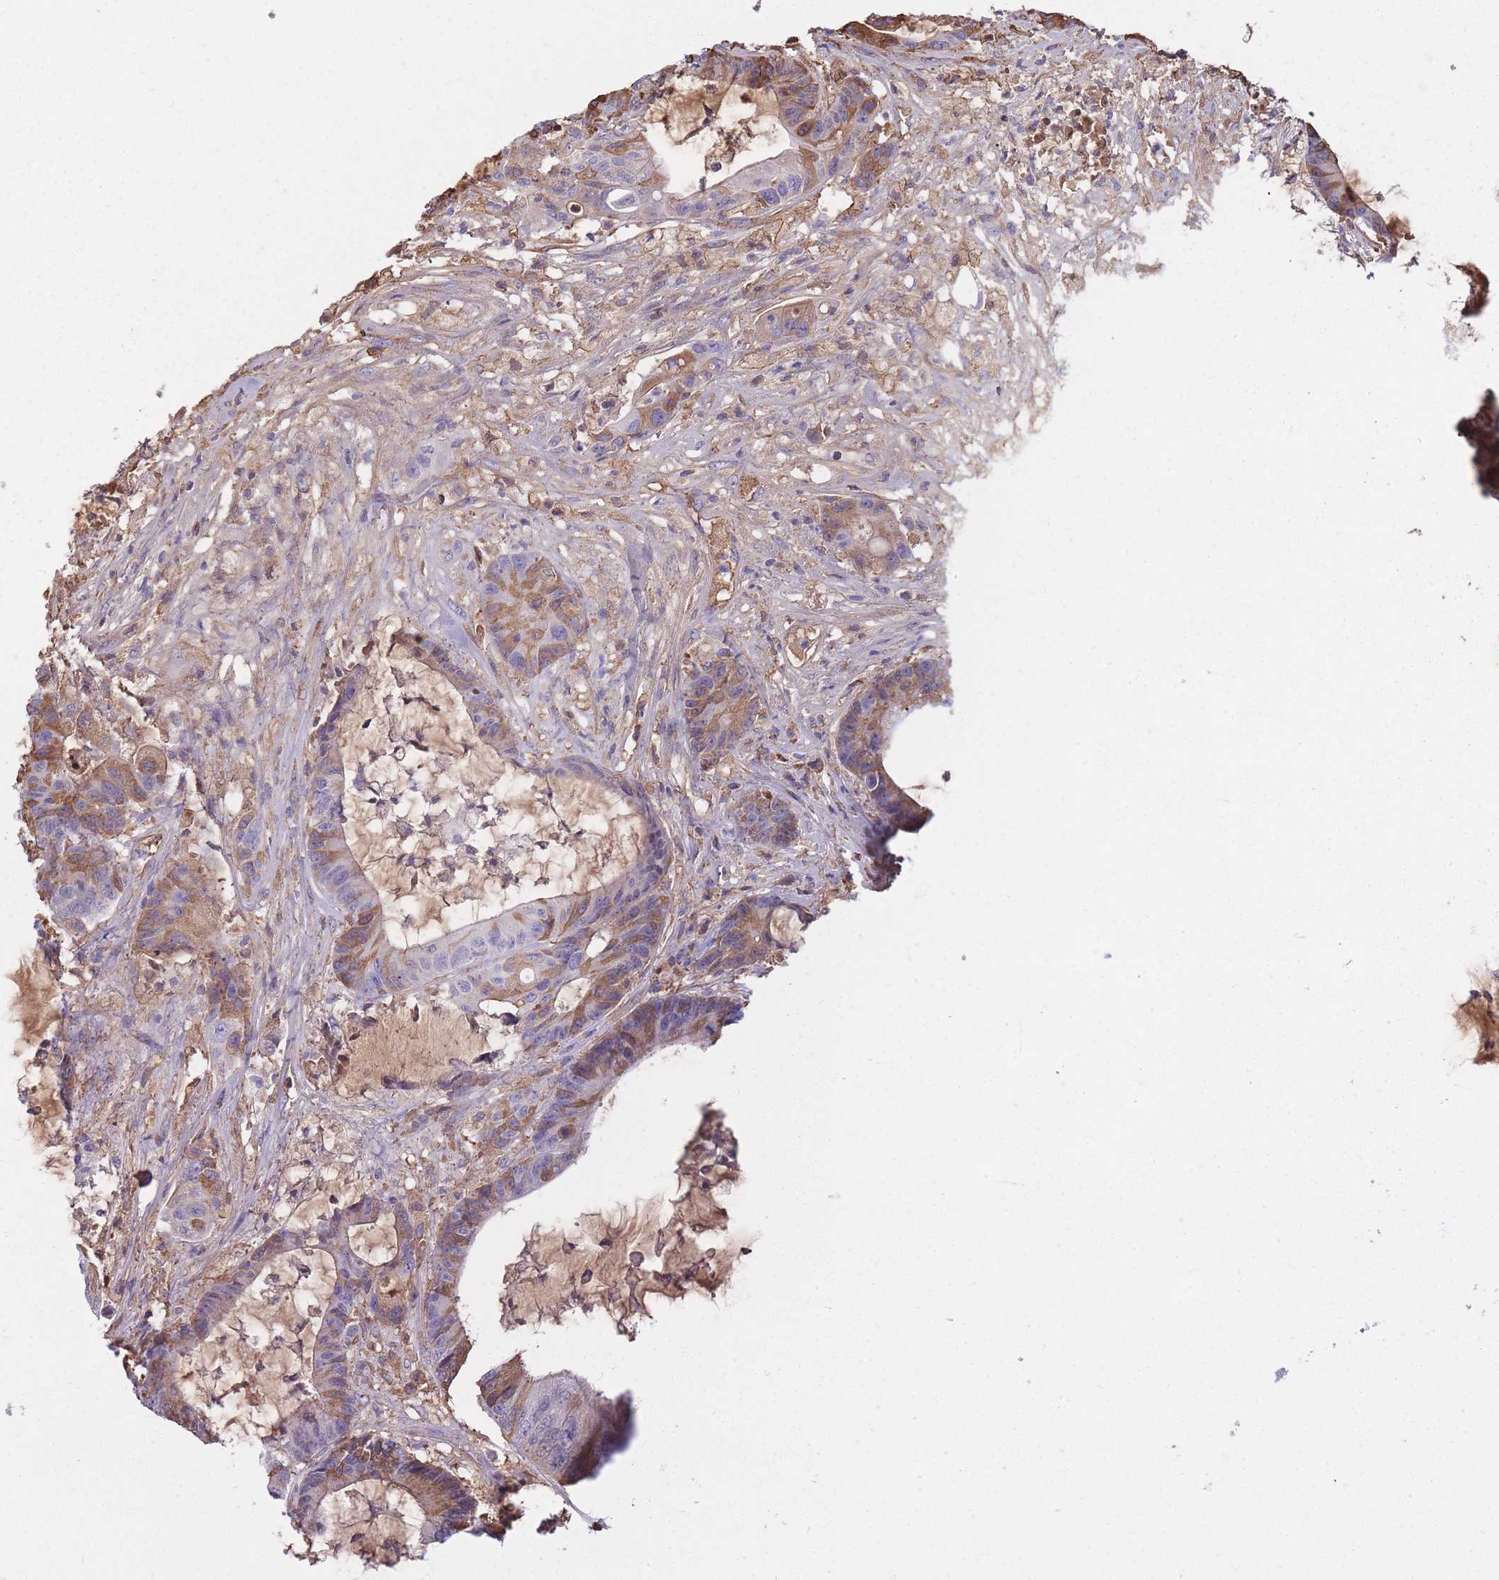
{"staining": {"intensity": "moderate", "quantity": "<25%", "location": "cytoplasmic/membranous"}, "tissue": "colorectal cancer", "cell_type": "Tumor cells", "image_type": "cancer", "snomed": [{"axis": "morphology", "description": "Adenocarcinoma, NOS"}, {"axis": "topography", "description": "Colon"}], "caption": "Adenocarcinoma (colorectal) tissue exhibits moderate cytoplasmic/membranous expression in about <25% of tumor cells (DAB IHC with brightfield microscopy, high magnification).", "gene": "KAT2A", "patient": {"sex": "female", "age": 84}}